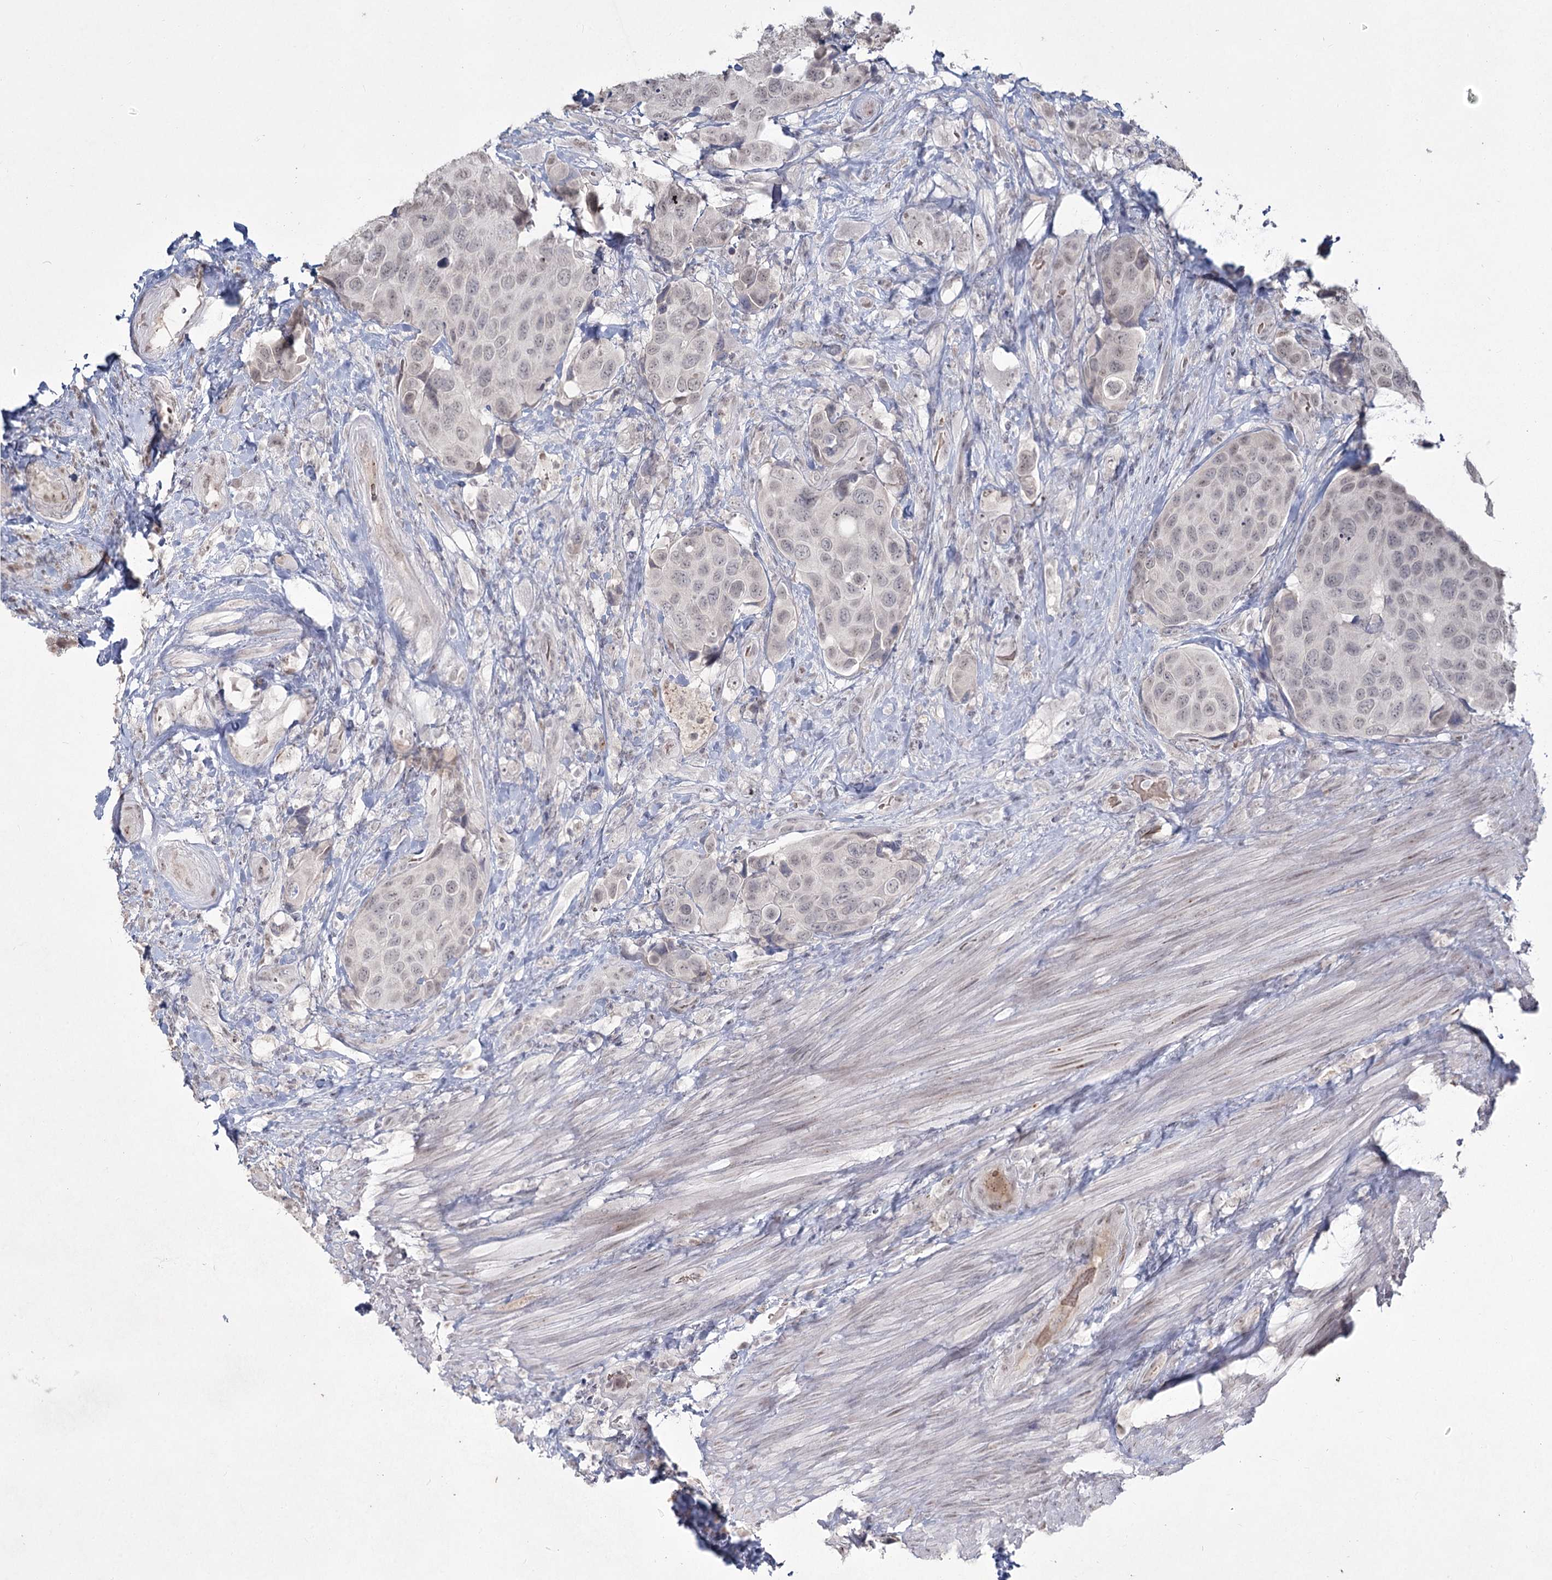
{"staining": {"intensity": "negative", "quantity": "none", "location": "none"}, "tissue": "urothelial cancer", "cell_type": "Tumor cells", "image_type": "cancer", "snomed": [{"axis": "morphology", "description": "Urothelial carcinoma, High grade"}, {"axis": "topography", "description": "Urinary bladder"}], "caption": "The immunohistochemistry (IHC) histopathology image has no significant staining in tumor cells of urothelial carcinoma (high-grade) tissue. Brightfield microscopy of immunohistochemistry (IHC) stained with DAB (3,3'-diaminobenzidine) (brown) and hematoxylin (blue), captured at high magnification.", "gene": "LY6G5C", "patient": {"sex": "male", "age": 74}}